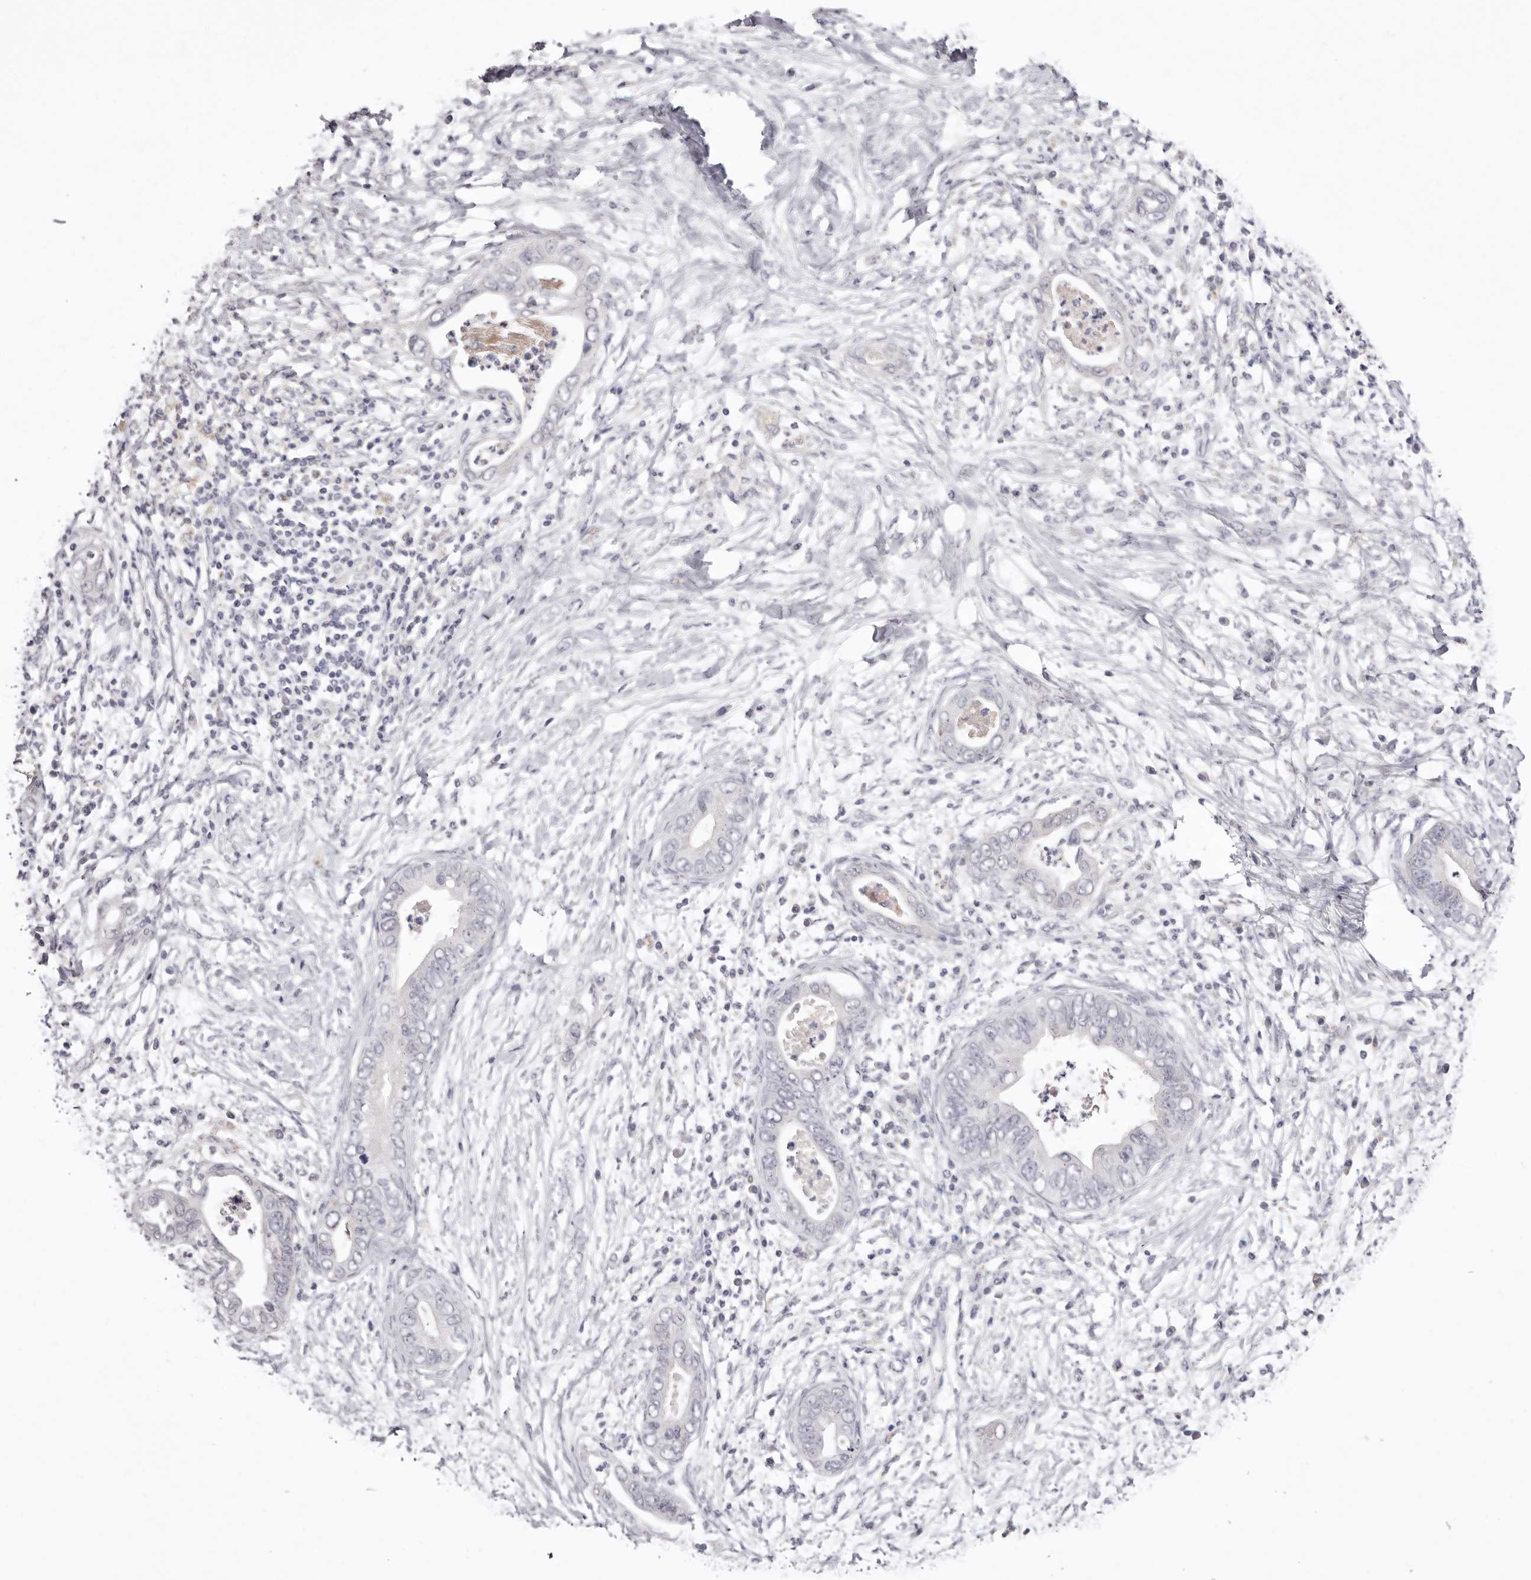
{"staining": {"intensity": "negative", "quantity": "none", "location": "none"}, "tissue": "pancreatic cancer", "cell_type": "Tumor cells", "image_type": "cancer", "snomed": [{"axis": "morphology", "description": "Adenocarcinoma, NOS"}, {"axis": "topography", "description": "Pancreas"}], "caption": "Immunohistochemical staining of human pancreatic cancer reveals no significant positivity in tumor cells.", "gene": "LMLN", "patient": {"sex": "male", "age": 75}}